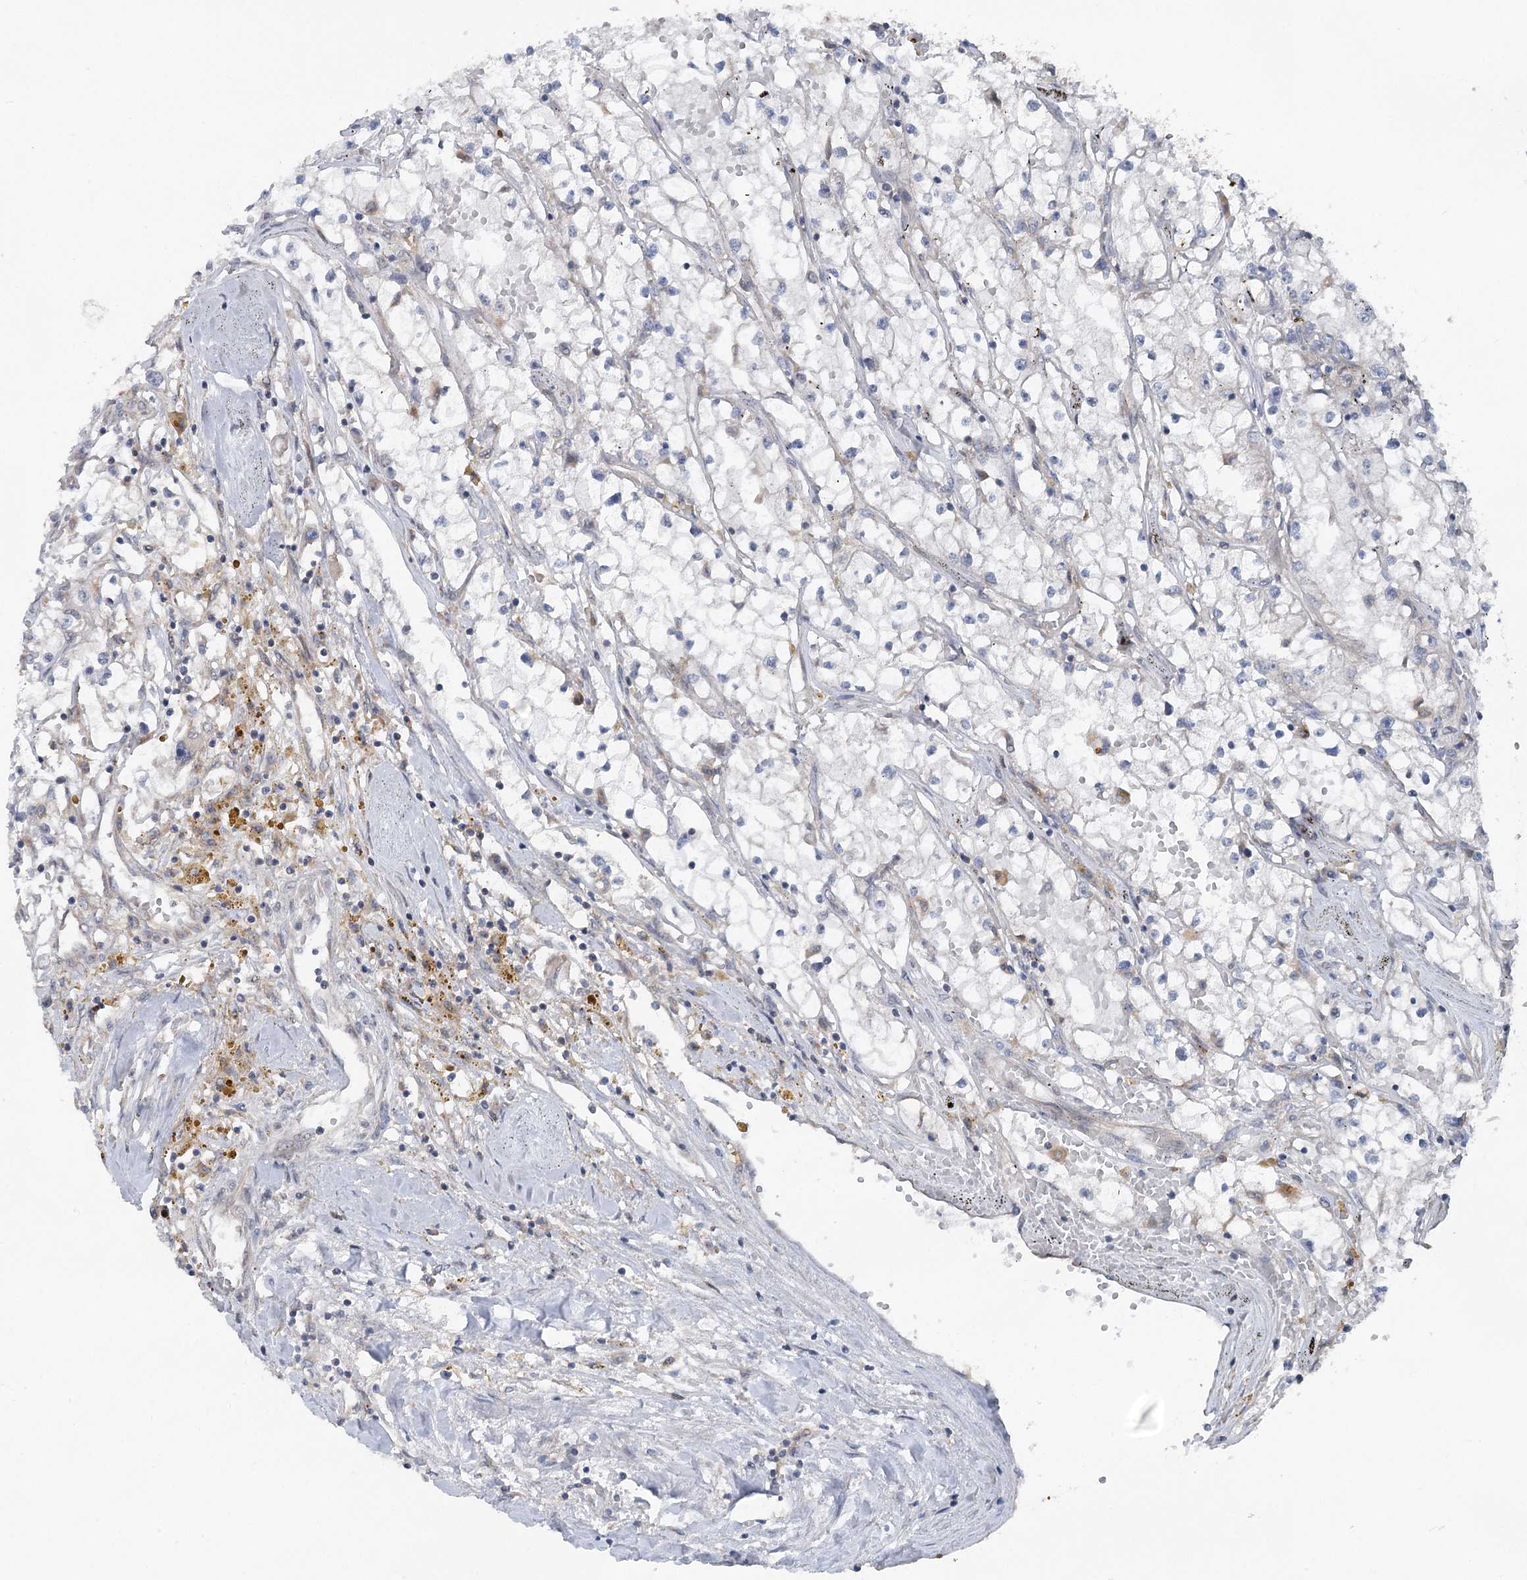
{"staining": {"intensity": "negative", "quantity": "none", "location": "none"}, "tissue": "renal cancer", "cell_type": "Tumor cells", "image_type": "cancer", "snomed": [{"axis": "morphology", "description": "Adenocarcinoma, NOS"}, {"axis": "topography", "description": "Kidney"}], "caption": "DAB (3,3'-diaminobenzidine) immunohistochemical staining of human renal cancer (adenocarcinoma) reveals no significant positivity in tumor cells.", "gene": "PPP1R21", "patient": {"sex": "male", "age": 56}}